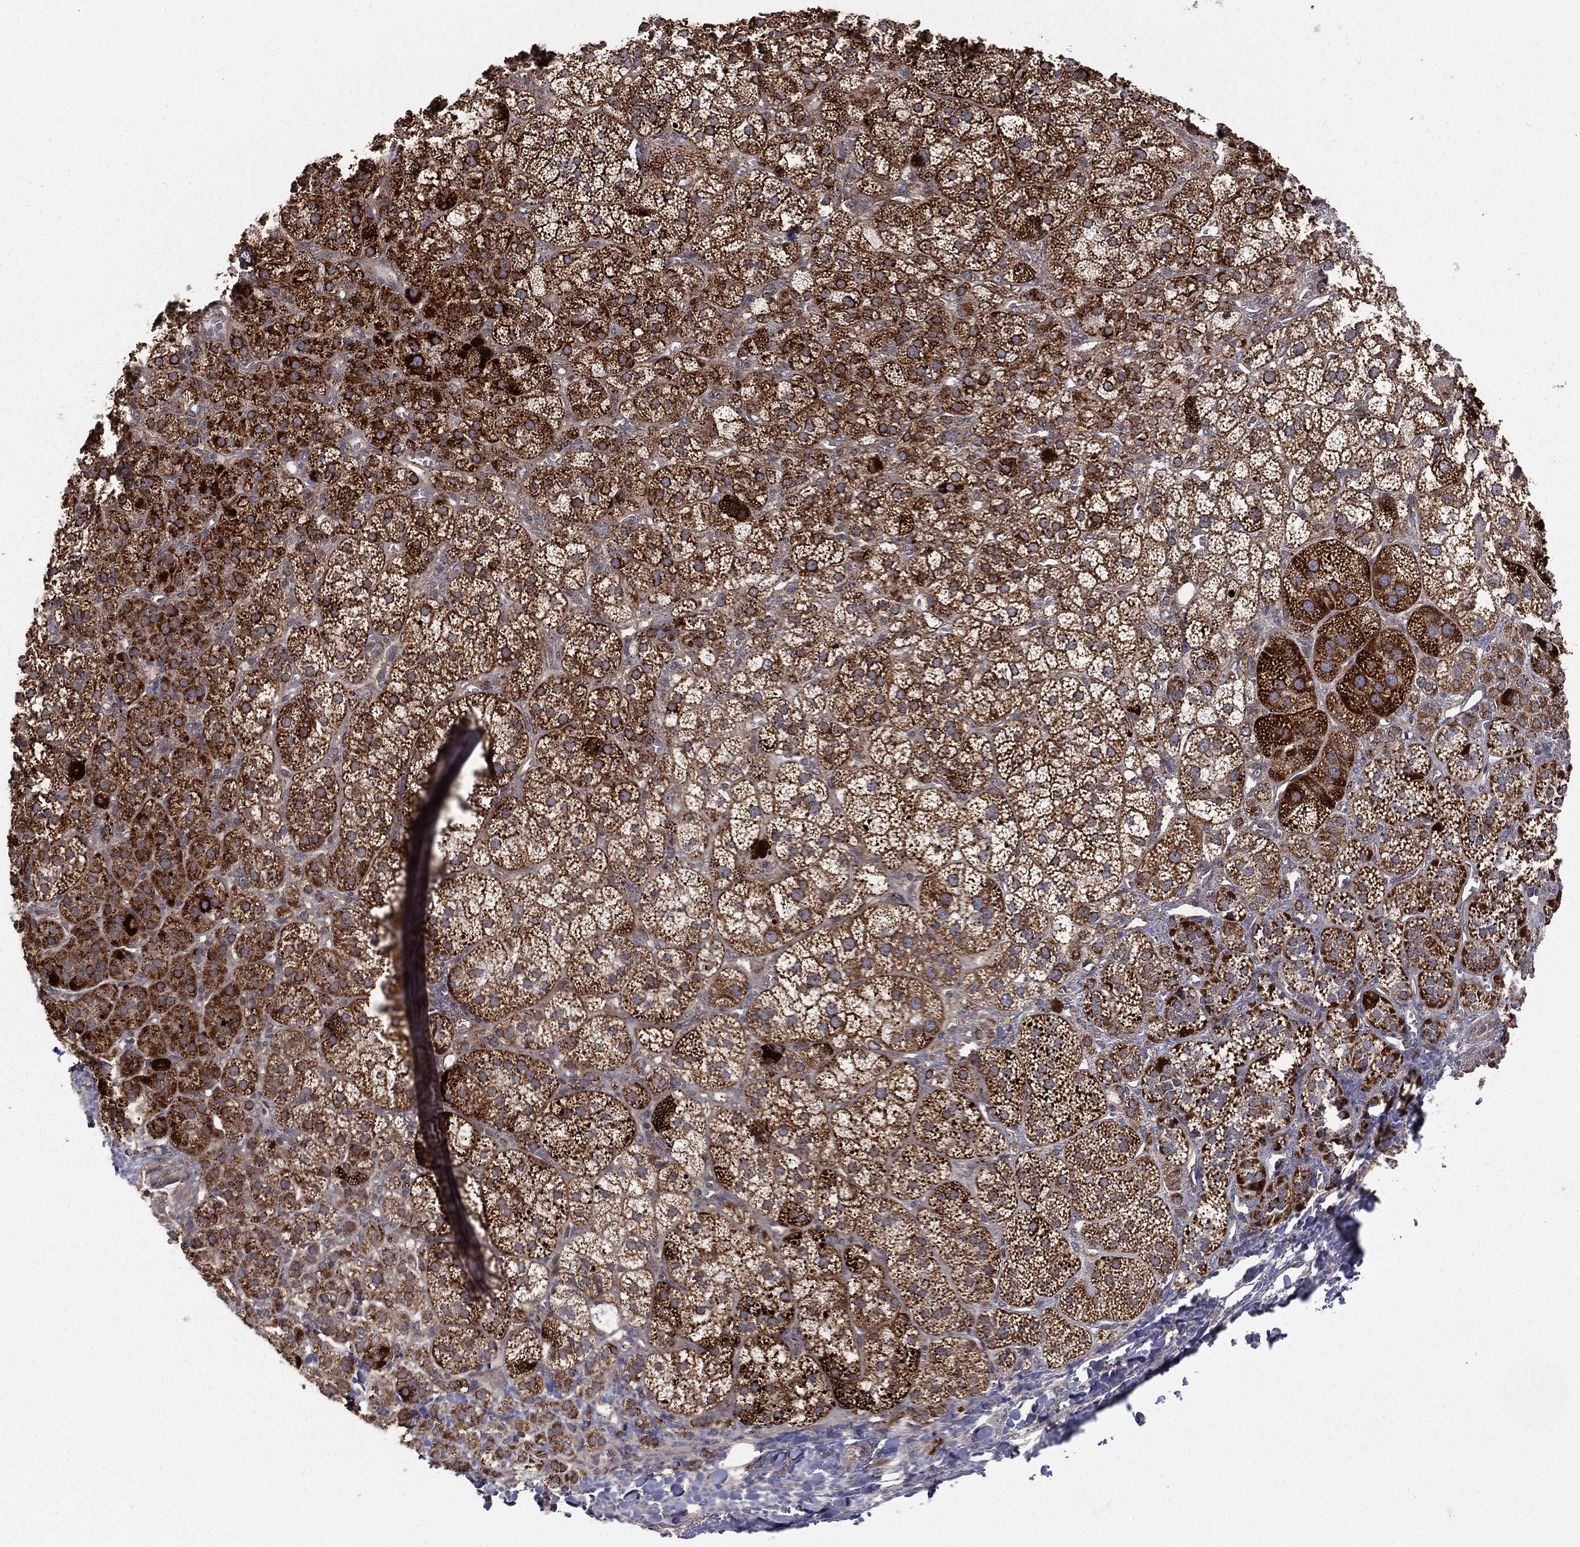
{"staining": {"intensity": "strong", "quantity": ">75%", "location": "cytoplasmic/membranous"}, "tissue": "adrenal gland", "cell_type": "Glandular cells", "image_type": "normal", "snomed": [{"axis": "morphology", "description": "Normal tissue, NOS"}, {"axis": "topography", "description": "Adrenal gland"}], "caption": "A high amount of strong cytoplasmic/membranous staining is identified in about >75% of glandular cells in benign adrenal gland.", "gene": "MTOR", "patient": {"sex": "female", "age": 60}}